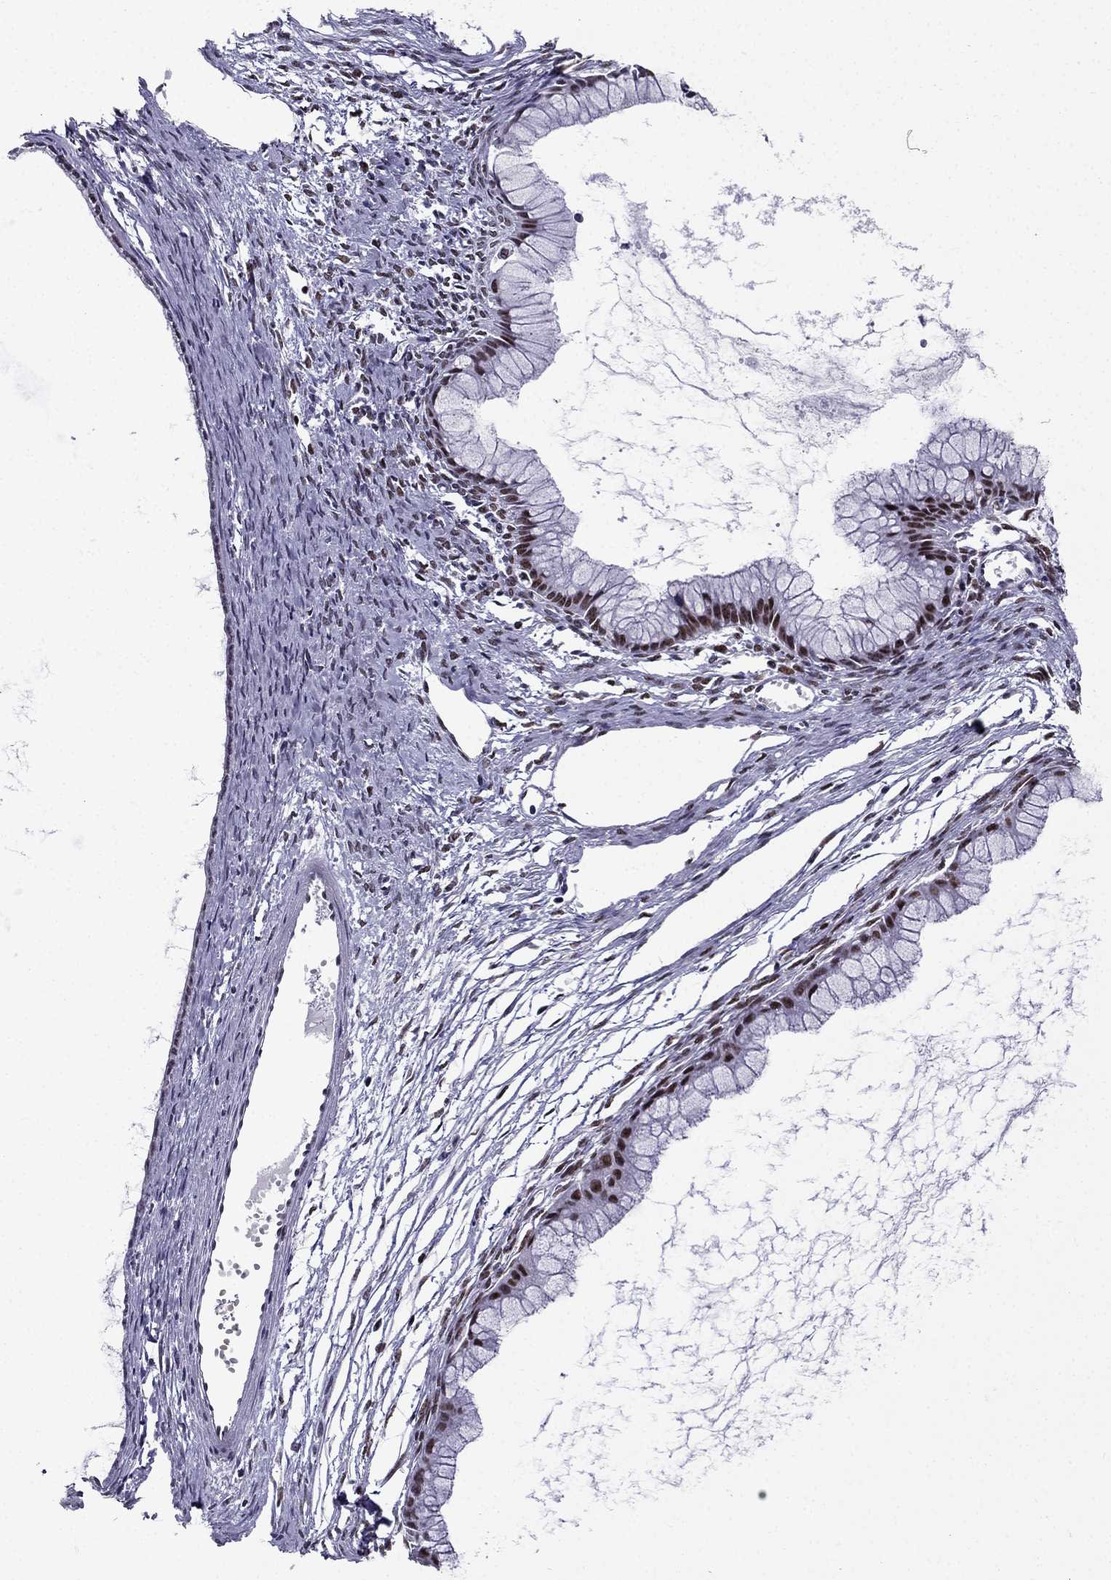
{"staining": {"intensity": "moderate", "quantity": ">75%", "location": "nuclear"}, "tissue": "ovarian cancer", "cell_type": "Tumor cells", "image_type": "cancer", "snomed": [{"axis": "morphology", "description": "Cystadenocarcinoma, mucinous, NOS"}, {"axis": "topography", "description": "Ovary"}], "caption": "This is an image of immunohistochemistry staining of ovarian mucinous cystadenocarcinoma, which shows moderate positivity in the nuclear of tumor cells.", "gene": "ZNF420", "patient": {"sex": "female", "age": 41}}